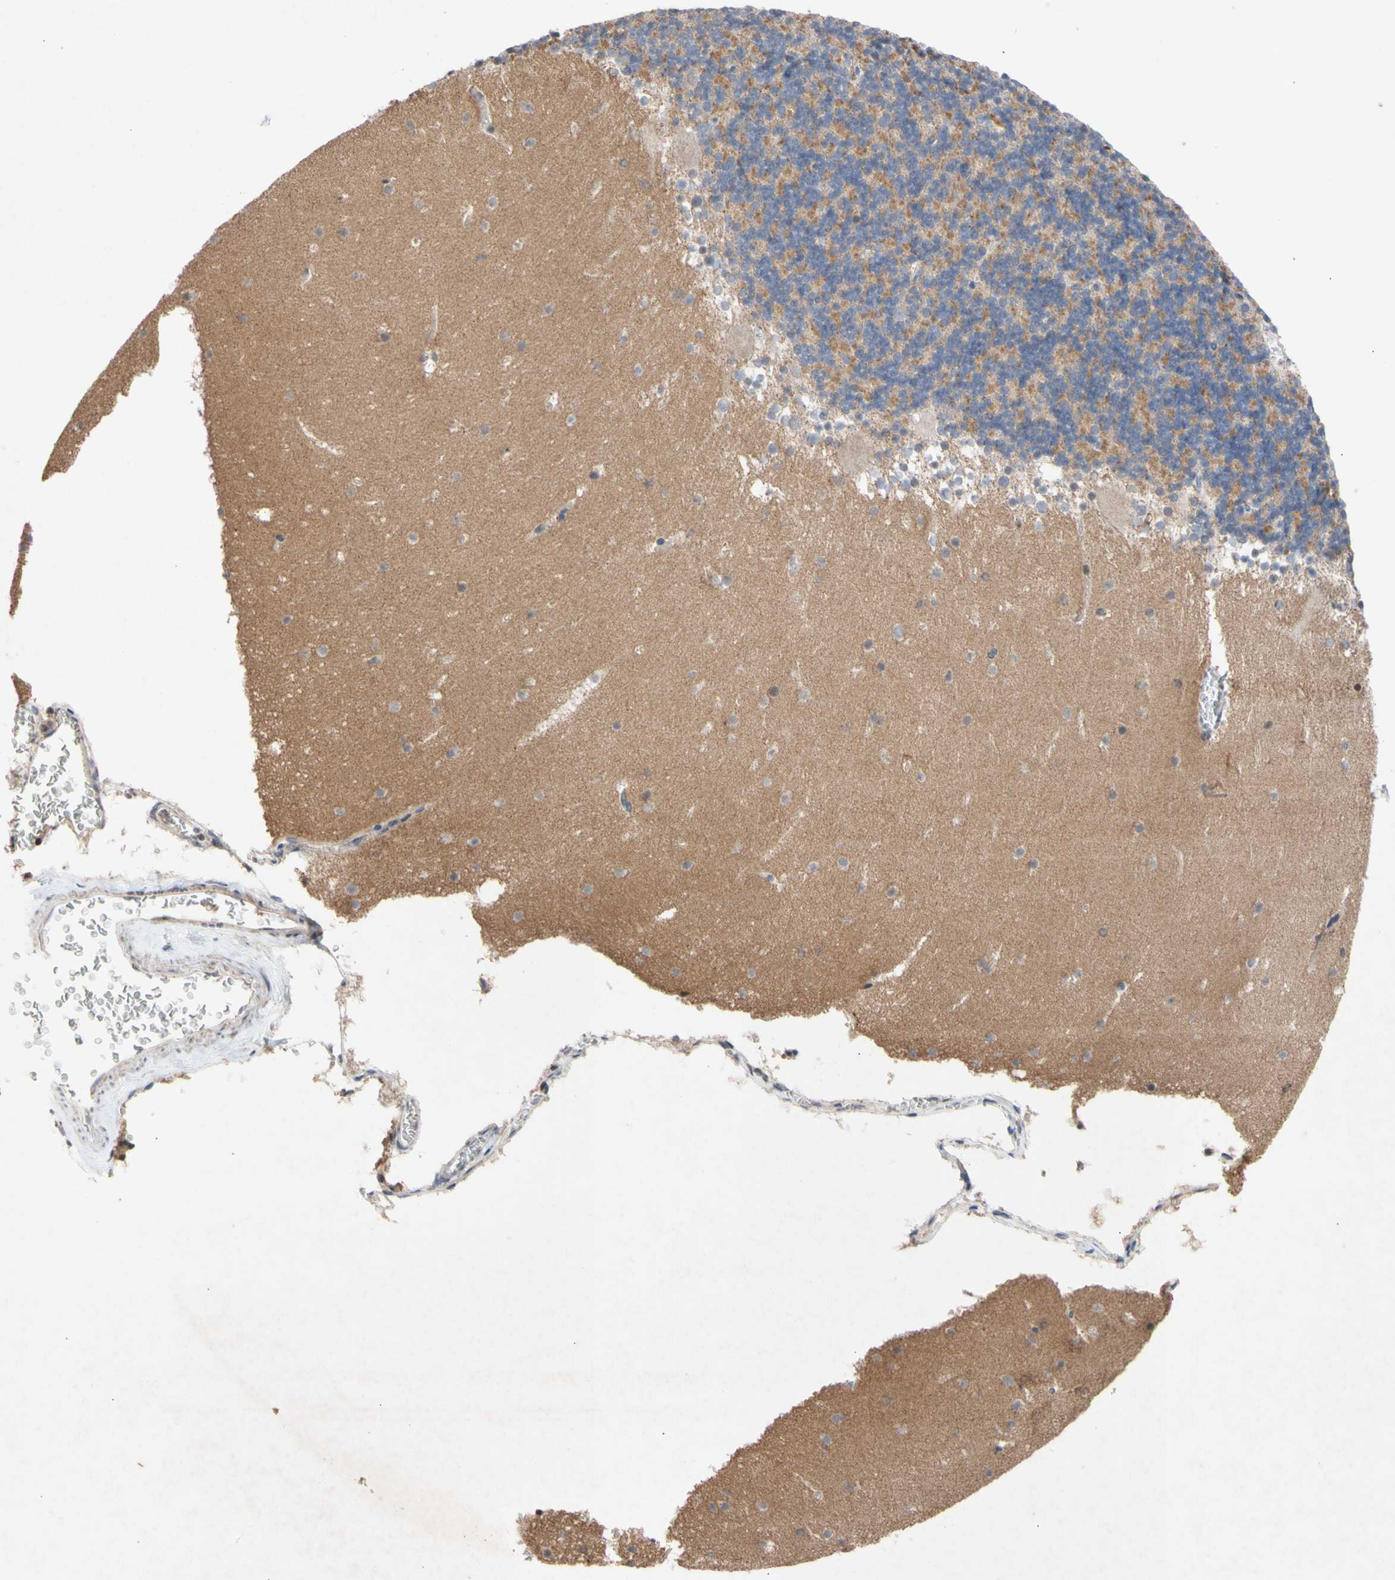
{"staining": {"intensity": "moderate", "quantity": "25%-75%", "location": "cytoplasmic/membranous"}, "tissue": "cerebellum", "cell_type": "Cells in granular layer", "image_type": "normal", "snomed": [{"axis": "morphology", "description": "Normal tissue, NOS"}, {"axis": "topography", "description": "Cerebellum"}], "caption": "Protein staining reveals moderate cytoplasmic/membranous positivity in about 25%-75% of cells in granular layer in benign cerebellum. (DAB IHC, brown staining for protein, blue staining for nuclei).", "gene": "NECTIN3", "patient": {"sex": "male", "age": 45}}